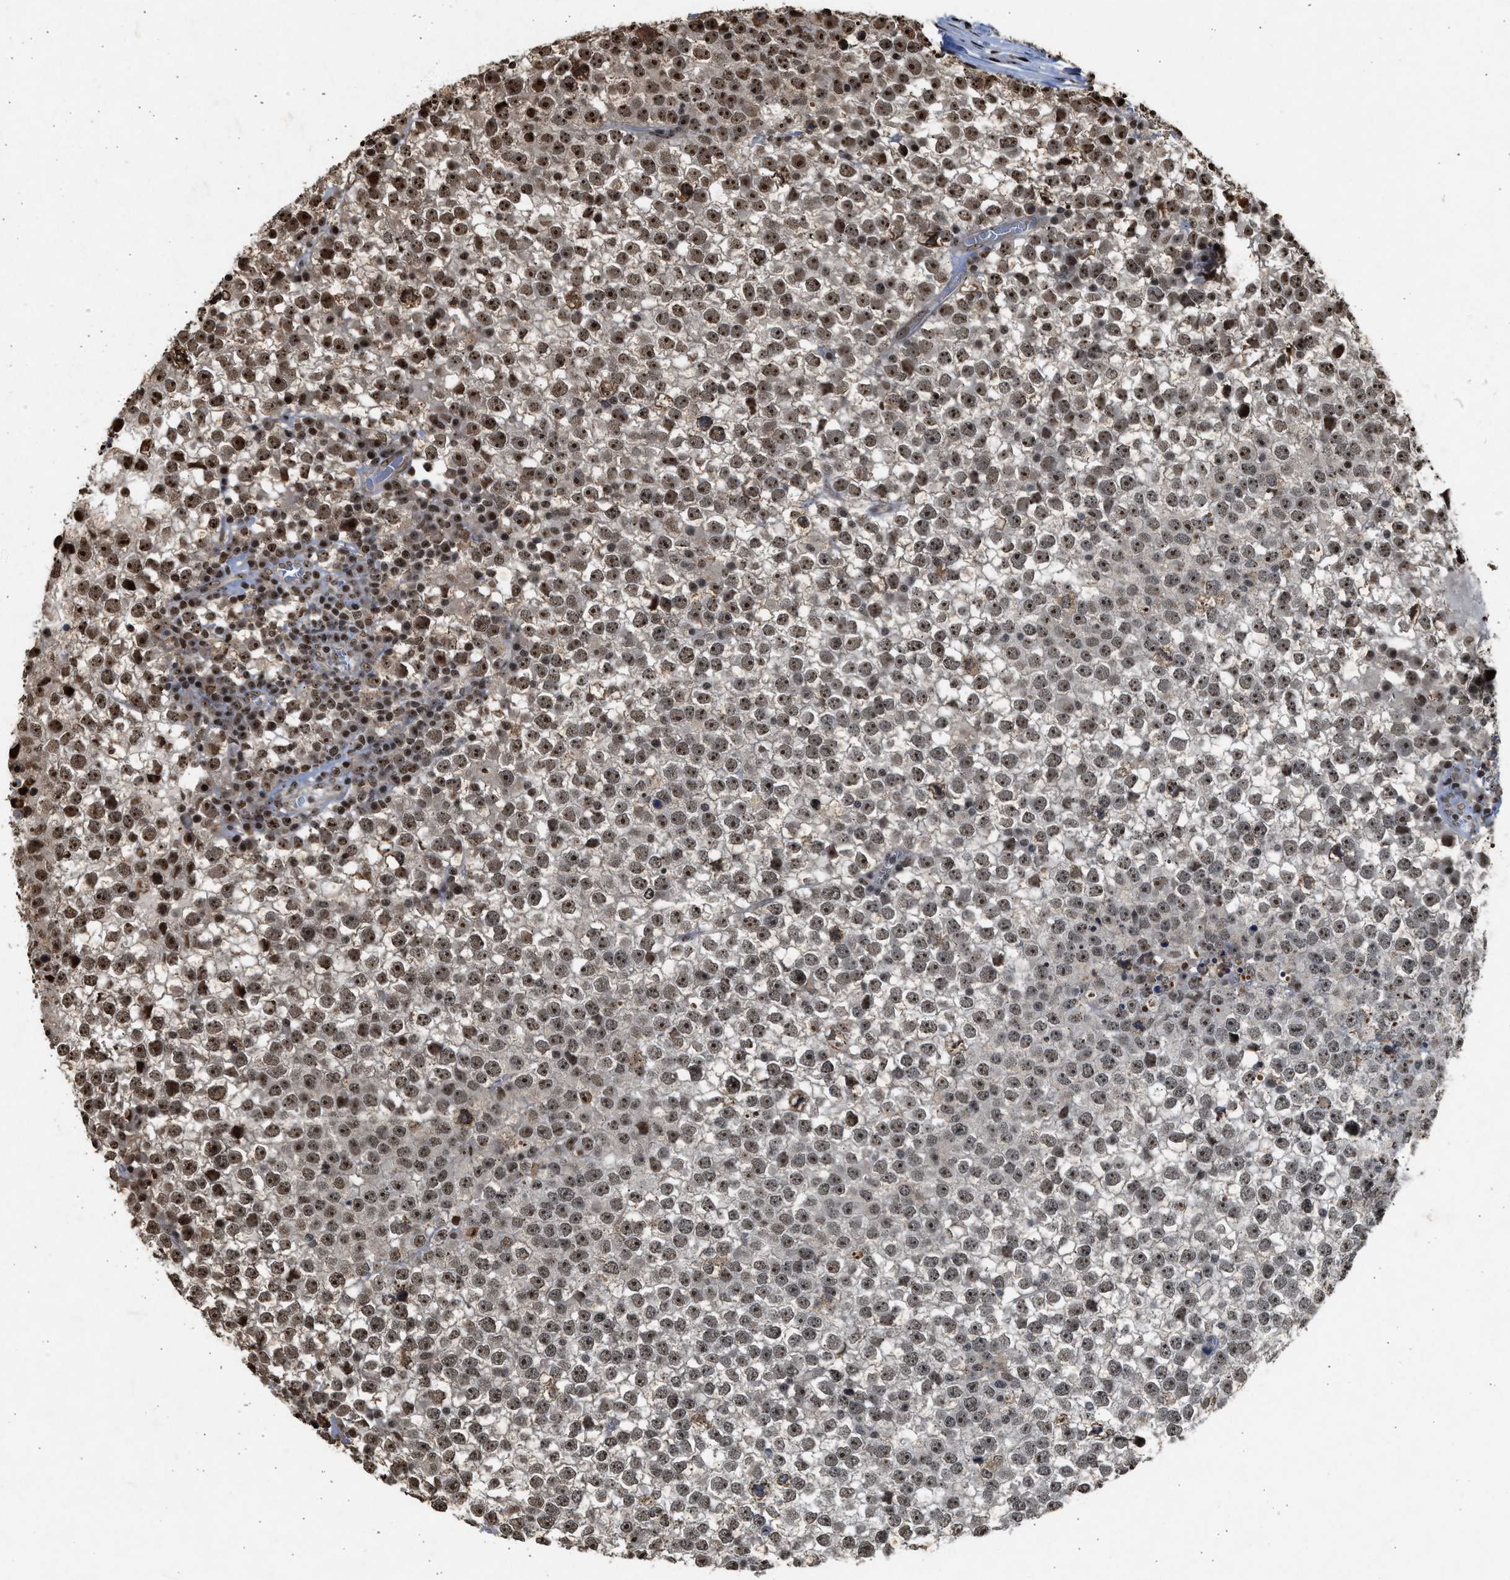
{"staining": {"intensity": "strong", "quantity": ">75%", "location": "nuclear"}, "tissue": "testis cancer", "cell_type": "Tumor cells", "image_type": "cancer", "snomed": [{"axis": "morphology", "description": "Seminoma, NOS"}, {"axis": "topography", "description": "Testis"}], "caption": "IHC of human testis cancer (seminoma) displays high levels of strong nuclear expression in approximately >75% of tumor cells. (Brightfield microscopy of DAB IHC at high magnification).", "gene": "TFDP2", "patient": {"sex": "male", "age": 65}}